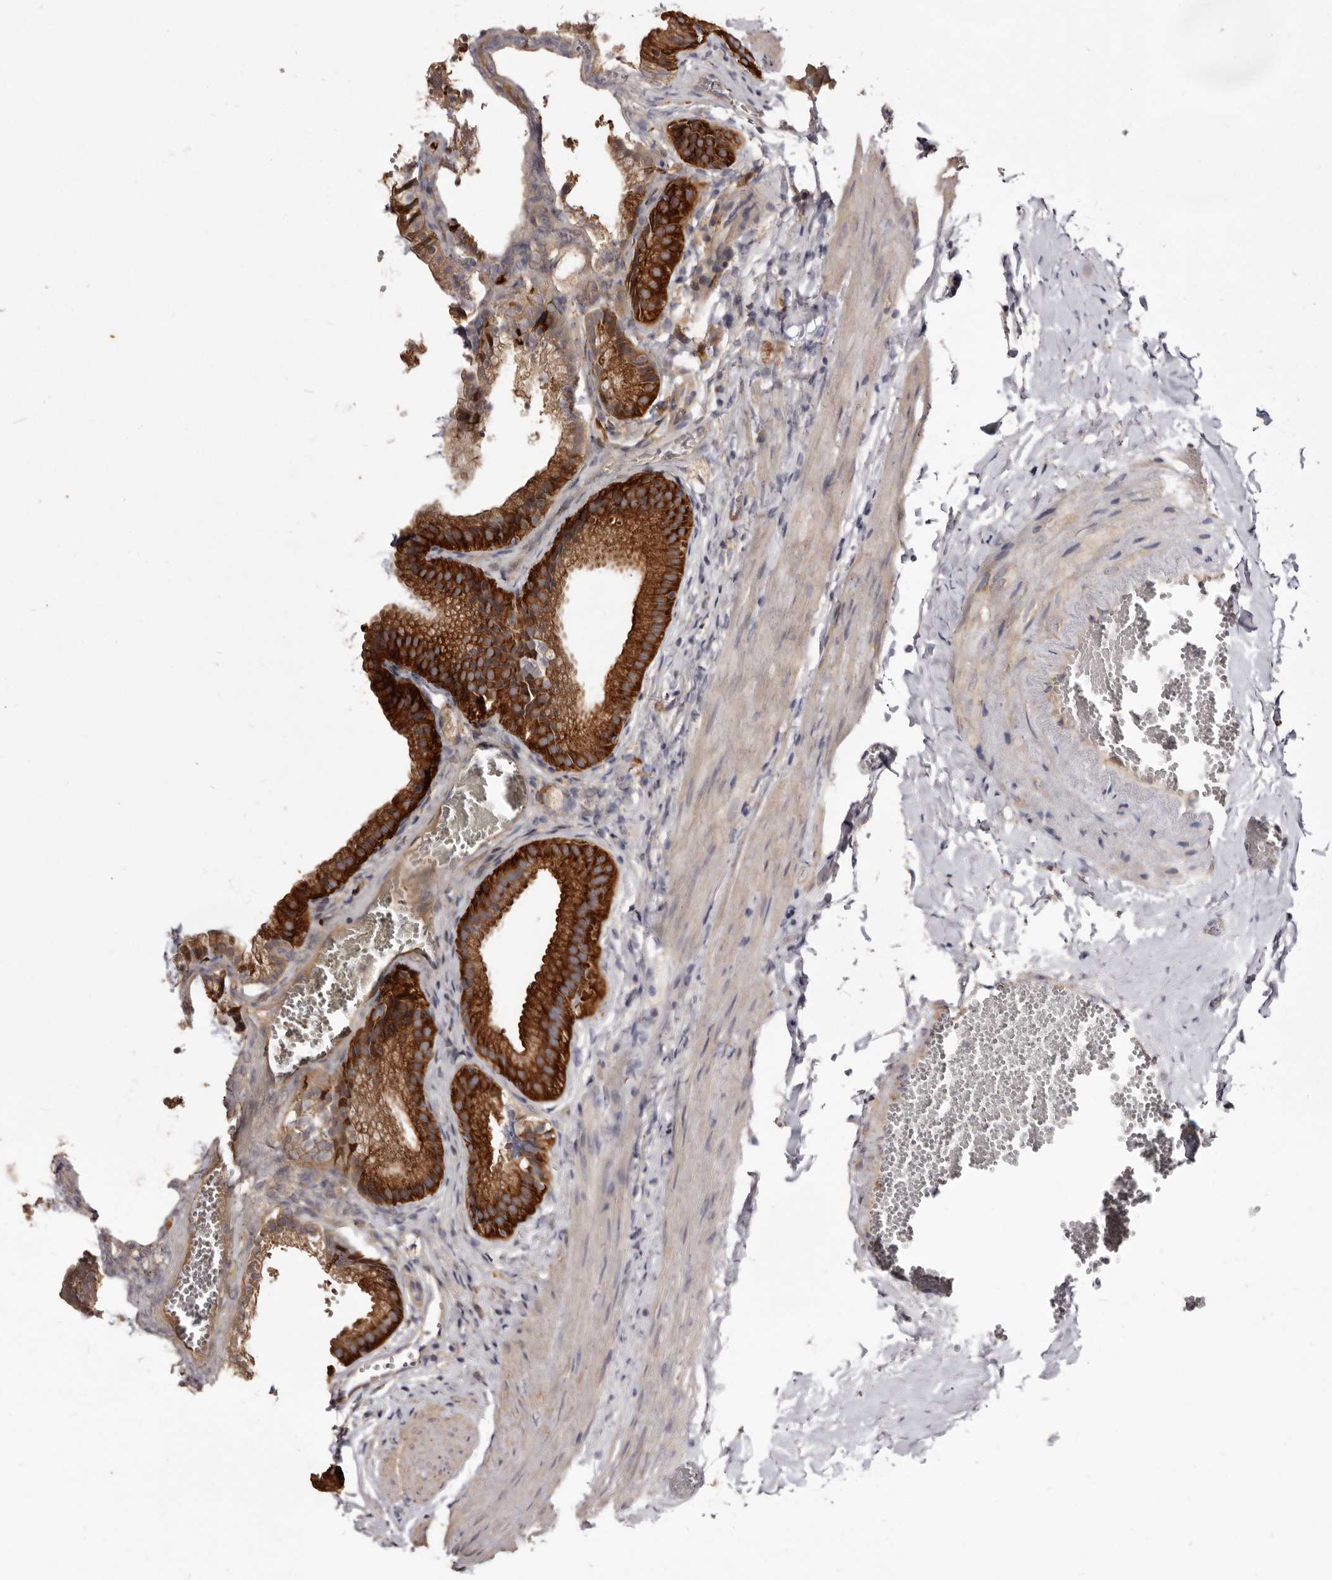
{"staining": {"intensity": "strong", "quantity": ">75%", "location": "cytoplasmic/membranous"}, "tissue": "gallbladder", "cell_type": "Glandular cells", "image_type": "normal", "snomed": [{"axis": "morphology", "description": "Normal tissue, NOS"}, {"axis": "topography", "description": "Gallbladder"}], "caption": "Immunohistochemical staining of benign gallbladder demonstrates strong cytoplasmic/membranous protein staining in approximately >75% of glandular cells.", "gene": "TPD52", "patient": {"sex": "male", "age": 38}}